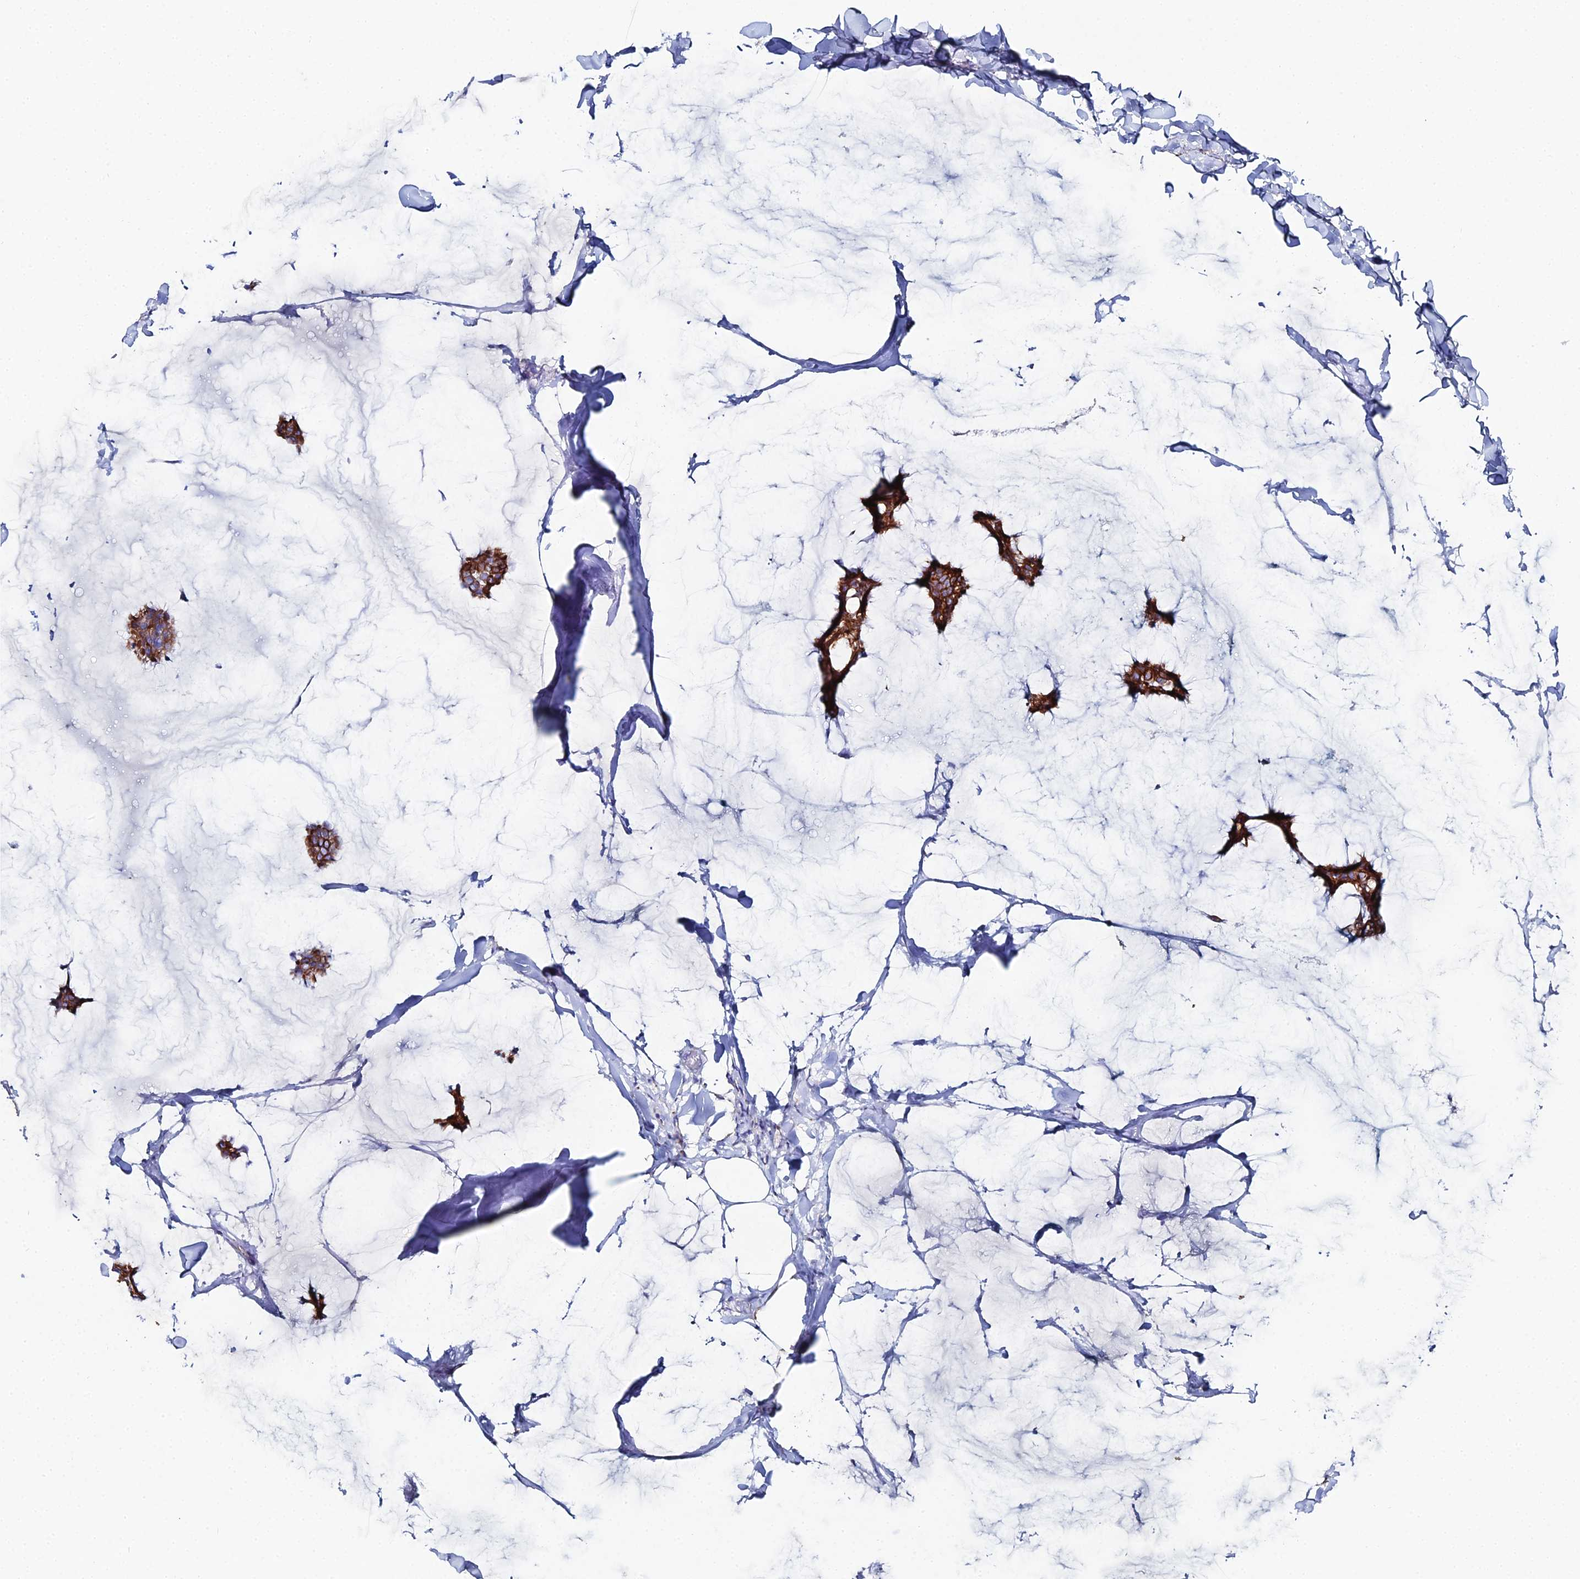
{"staining": {"intensity": "strong", "quantity": ">75%", "location": "cytoplasmic/membranous"}, "tissue": "breast cancer", "cell_type": "Tumor cells", "image_type": "cancer", "snomed": [{"axis": "morphology", "description": "Duct carcinoma"}, {"axis": "topography", "description": "Breast"}], "caption": "Human breast cancer (invasive ductal carcinoma) stained with a protein marker shows strong staining in tumor cells.", "gene": "DHX34", "patient": {"sex": "female", "age": 93}}